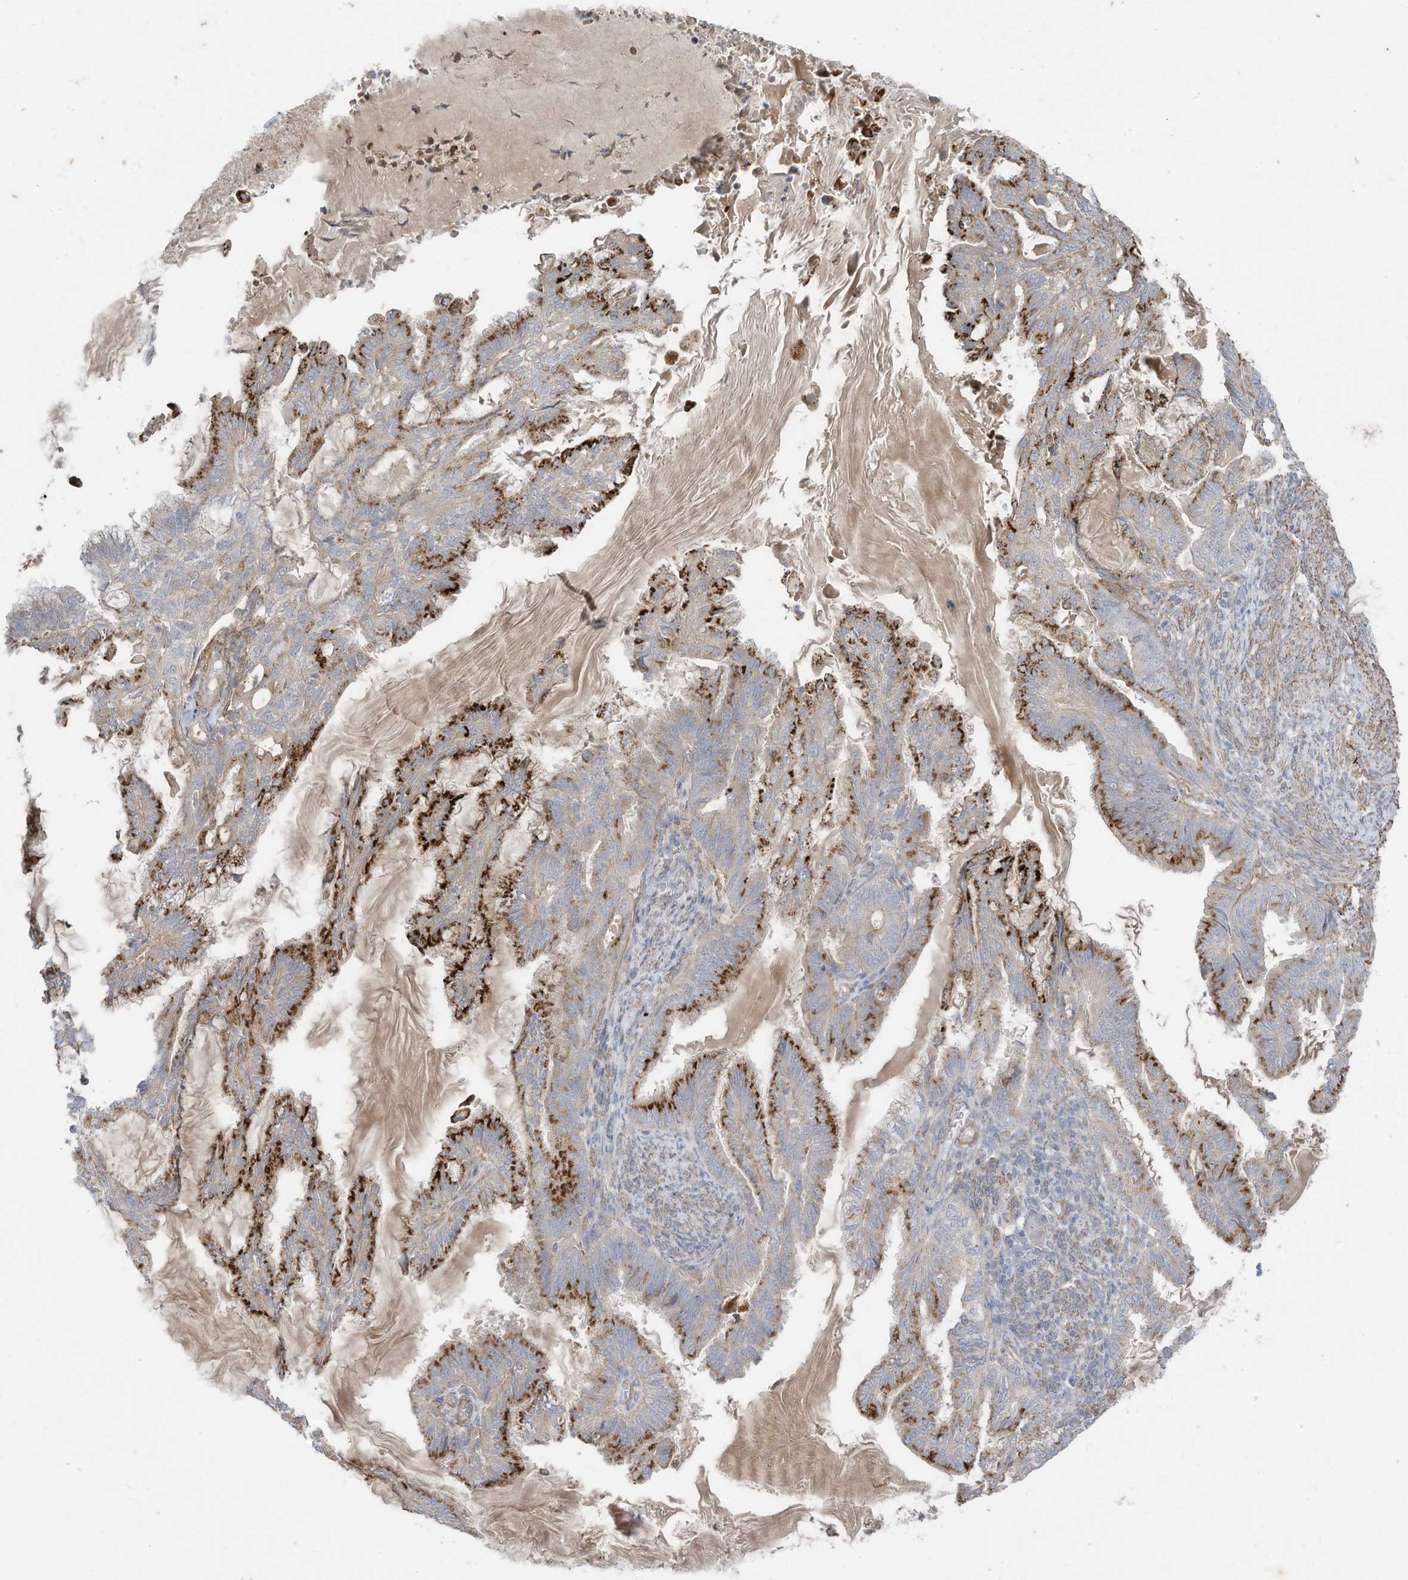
{"staining": {"intensity": "strong", "quantity": "25%-75%", "location": "cytoplasmic/membranous"}, "tissue": "endometrial cancer", "cell_type": "Tumor cells", "image_type": "cancer", "snomed": [{"axis": "morphology", "description": "Adenocarcinoma, NOS"}, {"axis": "topography", "description": "Endometrium"}], "caption": "Human endometrial adenocarcinoma stained with a brown dye shows strong cytoplasmic/membranous positive positivity in approximately 25%-75% of tumor cells.", "gene": "SLC17A7", "patient": {"sex": "female", "age": 86}}